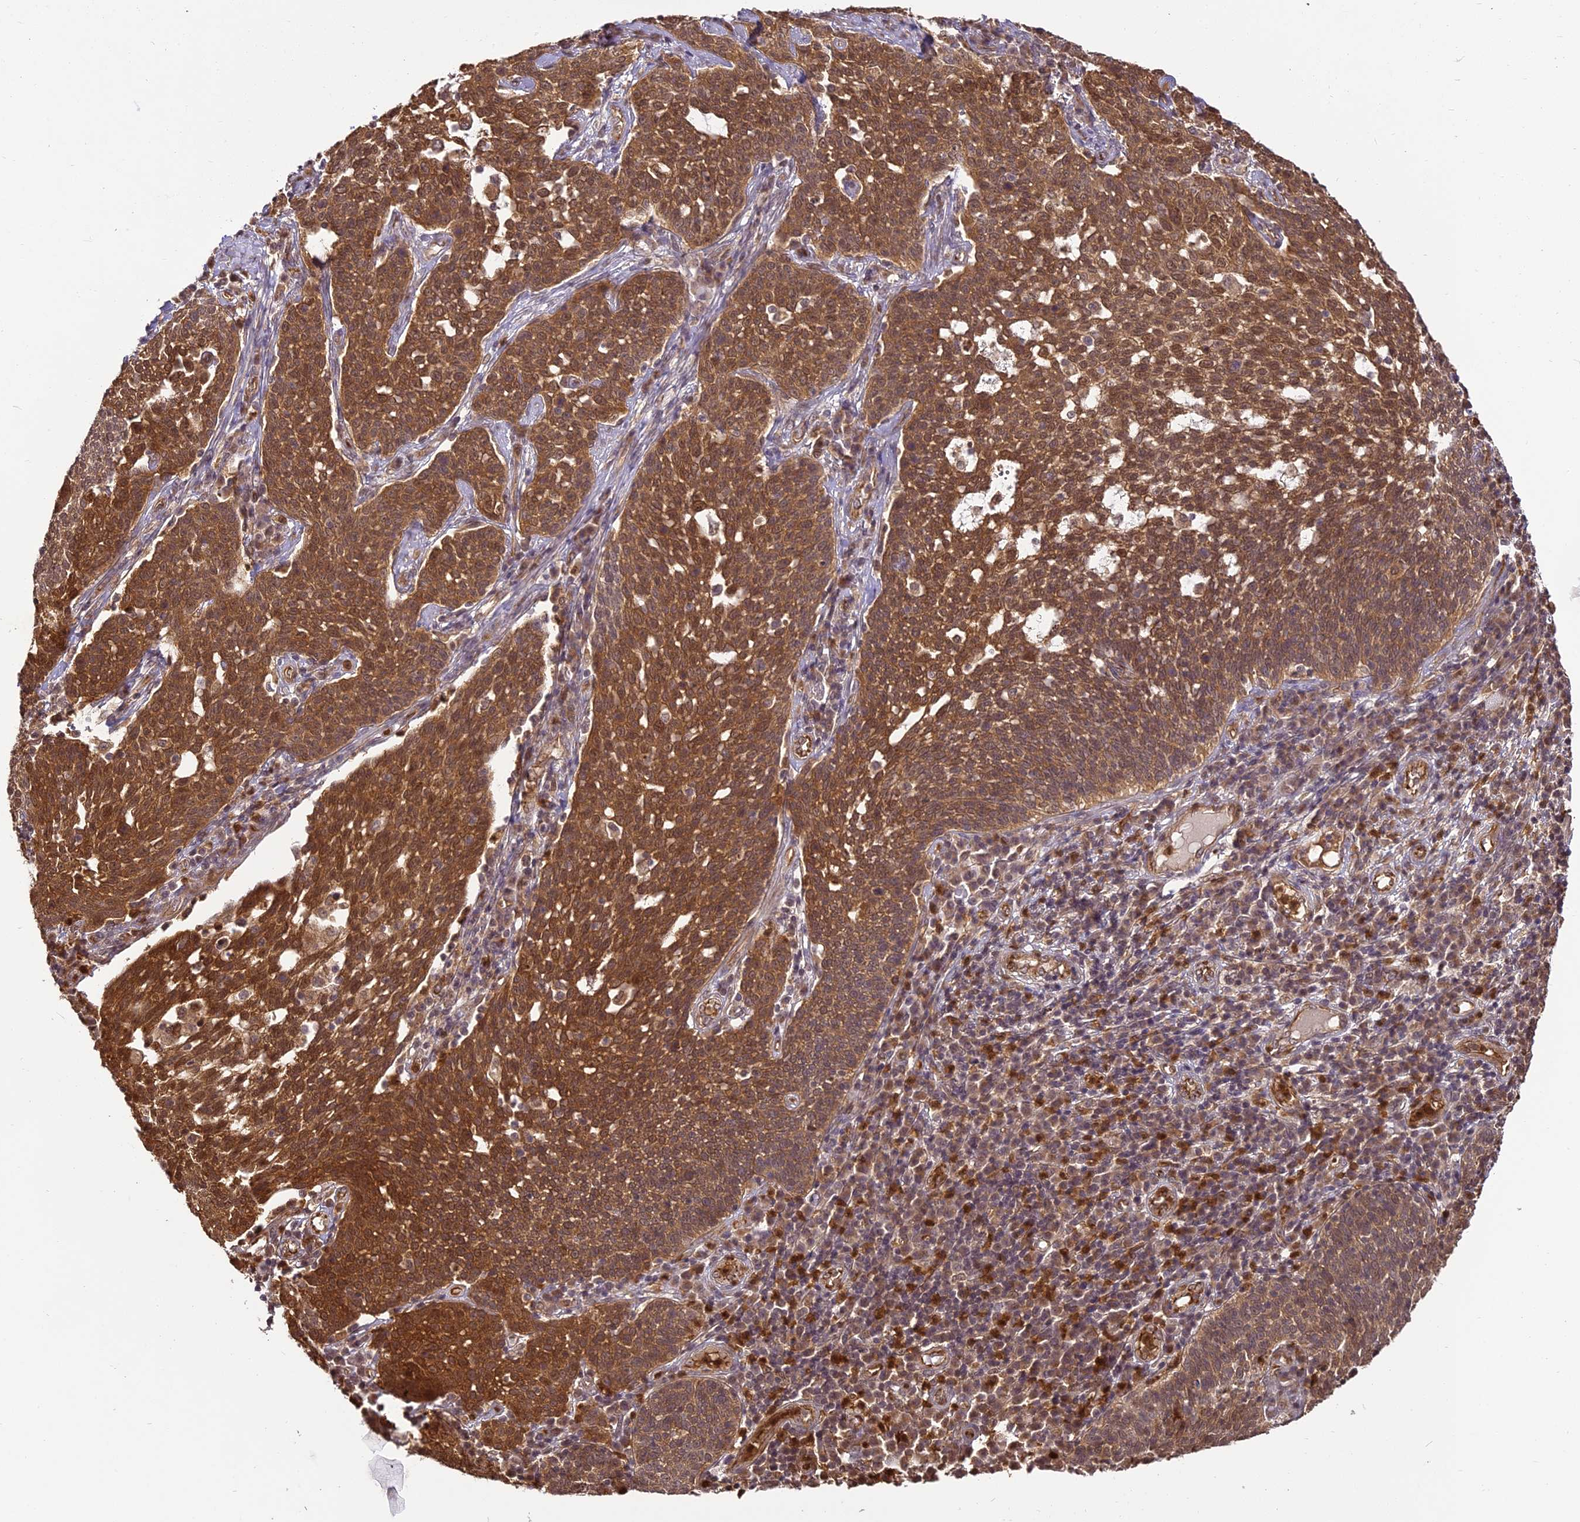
{"staining": {"intensity": "strong", "quantity": ">75%", "location": "cytoplasmic/membranous"}, "tissue": "cervical cancer", "cell_type": "Tumor cells", "image_type": "cancer", "snomed": [{"axis": "morphology", "description": "Squamous cell carcinoma, NOS"}, {"axis": "topography", "description": "Cervix"}], "caption": "About >75% of tumor cells in cervical squamous cell carcinoma demonstrate strong cytoplasmic/membranous protein staining as visualized by brown immunohistochemical staining.", "gene": "BCDIN3D", "patient": {"sex": "female", "age": 34}}